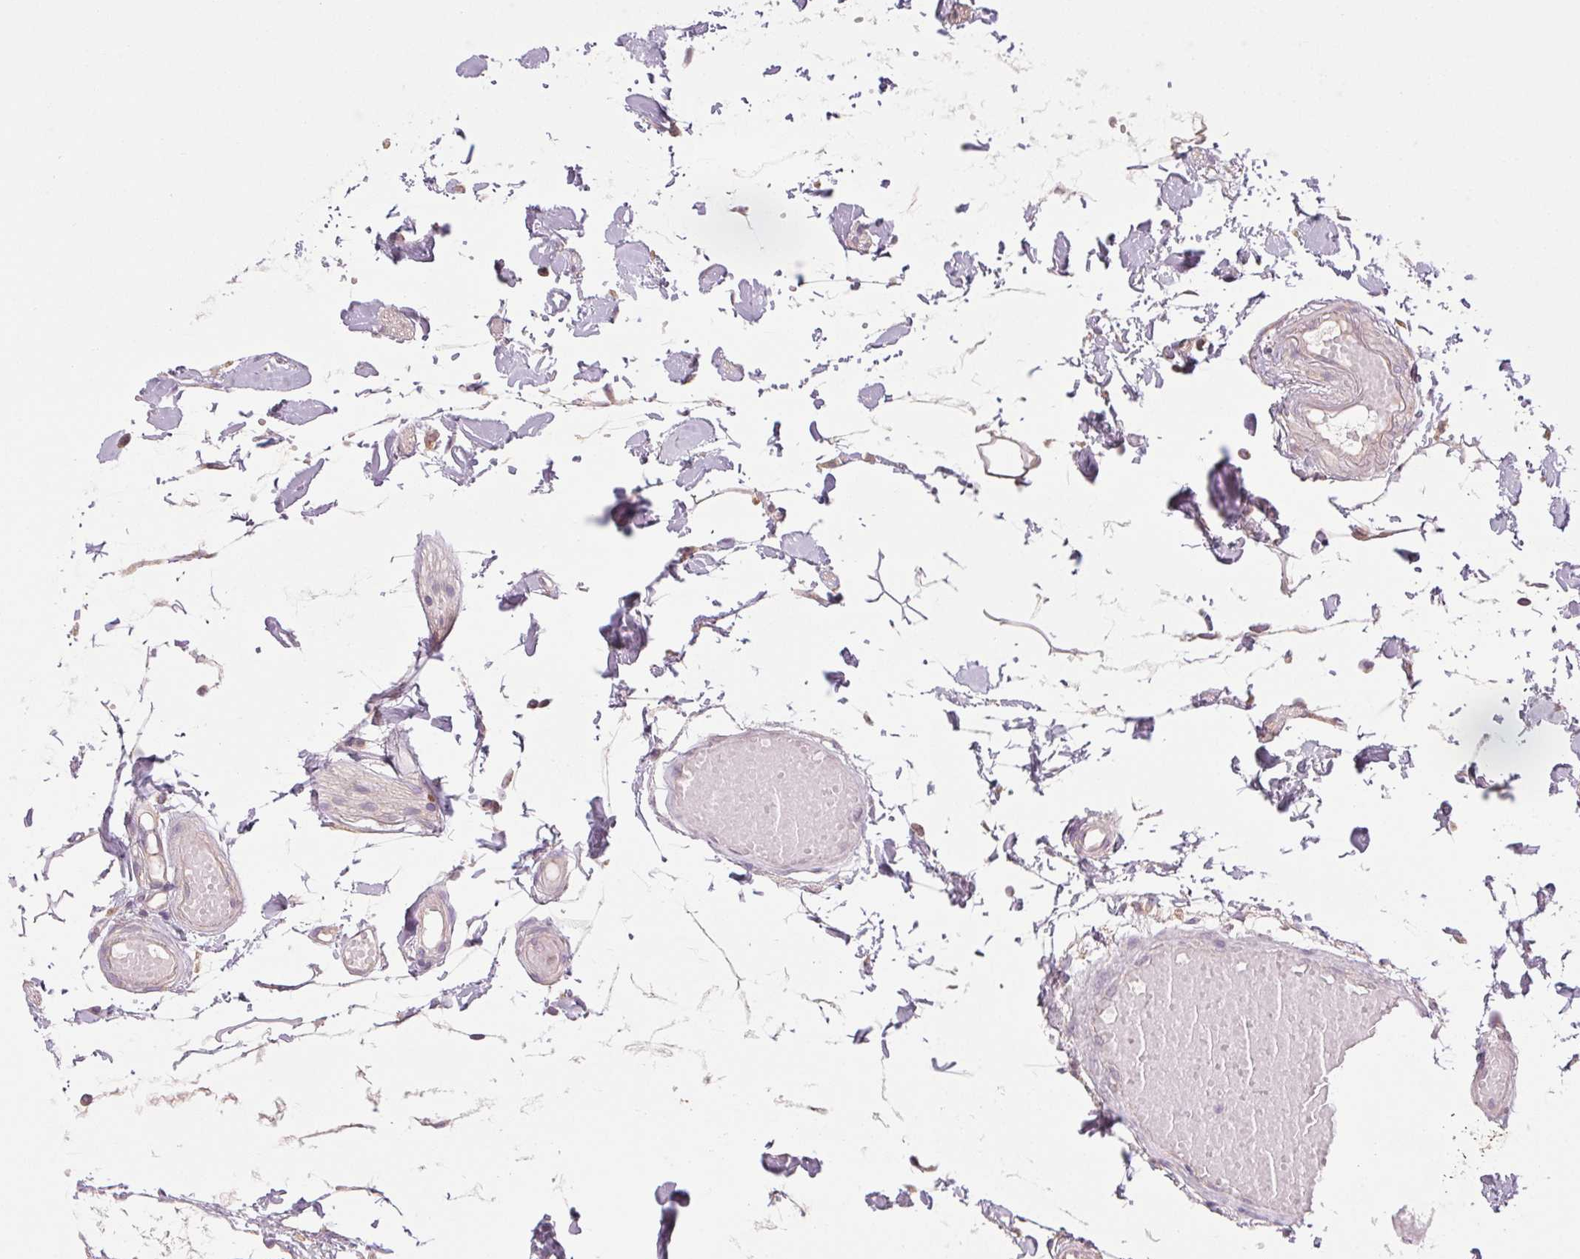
{"staining": {"intensity": "weak", "quantity": "25%-75%", "location": "cytoplasmic/membranous"}, "tissue": "colon", "cell_type": "Endothelial cells", "image_type": "normal", "snomed": [{"axis": "morphology", "description": "Normal tissue, NOS"}, {"axis": "morphology", "description": "Adenocarcinoma, NOS"}, {"axis": "topography", "description": "Colon"}], "caption": "Immunohistochemistry (IHC) (DAB (3,3'-diaminobenzidine)) staining of unremarkable human colon demonstrates weak cytoplasmic/membranous protein staining in approximately 25%-75% of endothelial cells. (Stains: DAB (3,3'-diaminobenzidine) in brown, nuclei in blue, Microscopy: brightfield microscopy at high magnification).", "gene": "MAP3K5", "patient": {"sex": "male", "age": 83}}